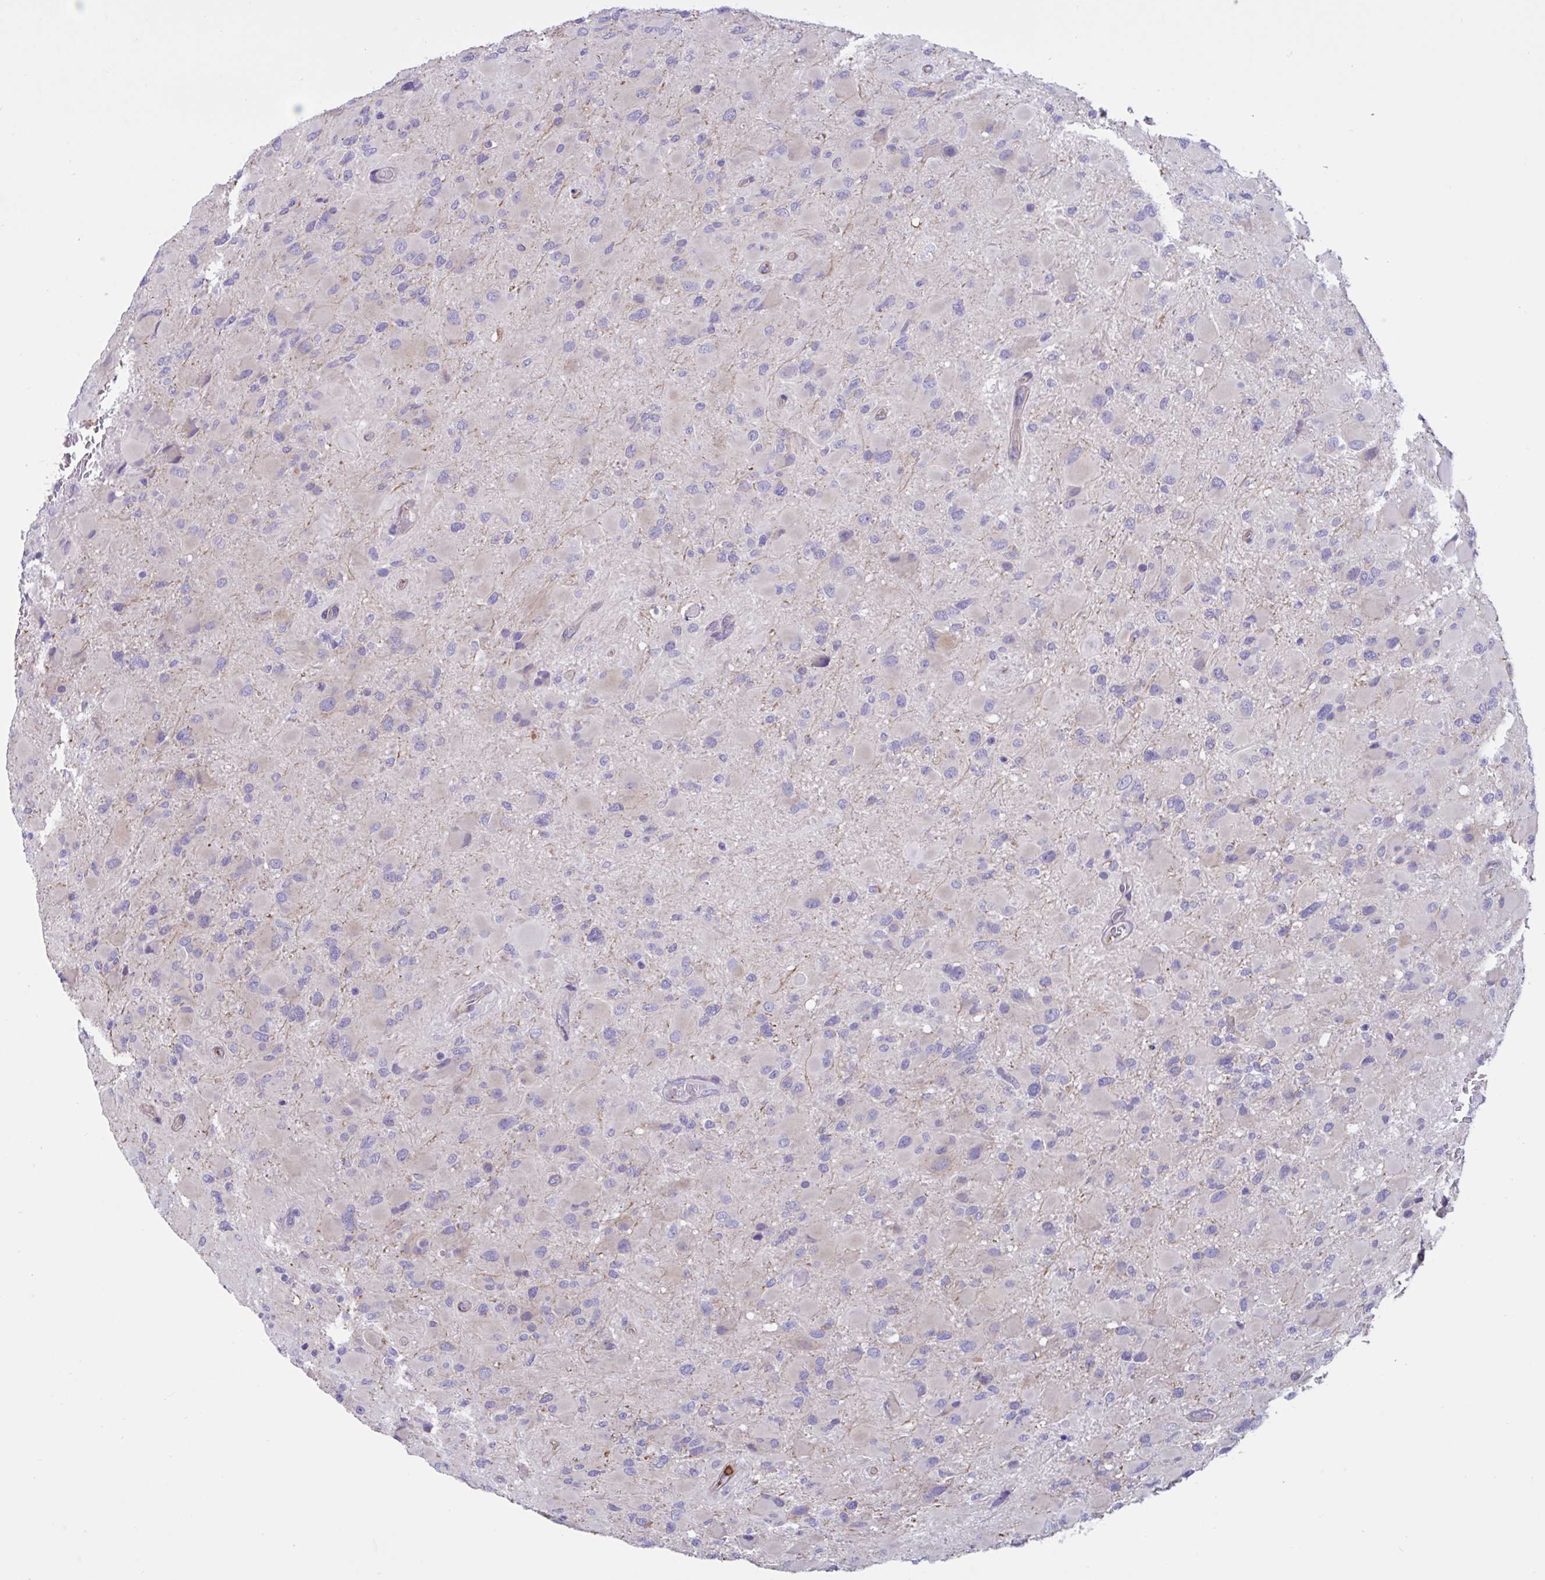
{"staining": {"intensity": "negative", "quantity": "none", "location": "none"}, "tissue": "glioma", "cell_type": "Tumor cells", "image_type": "cancer", "snomed": [{"axis": "morphology", "description": "Glioma, malignant, High grade"}, {"axis": "topography", "description": "Cerebral cortex"}], "caption": "Tumor cells are negative for brown protein staining in malignant glioma (high-grade).", "gene": "RPL22L1", "patient": {"sex": "female", "age": 36}}